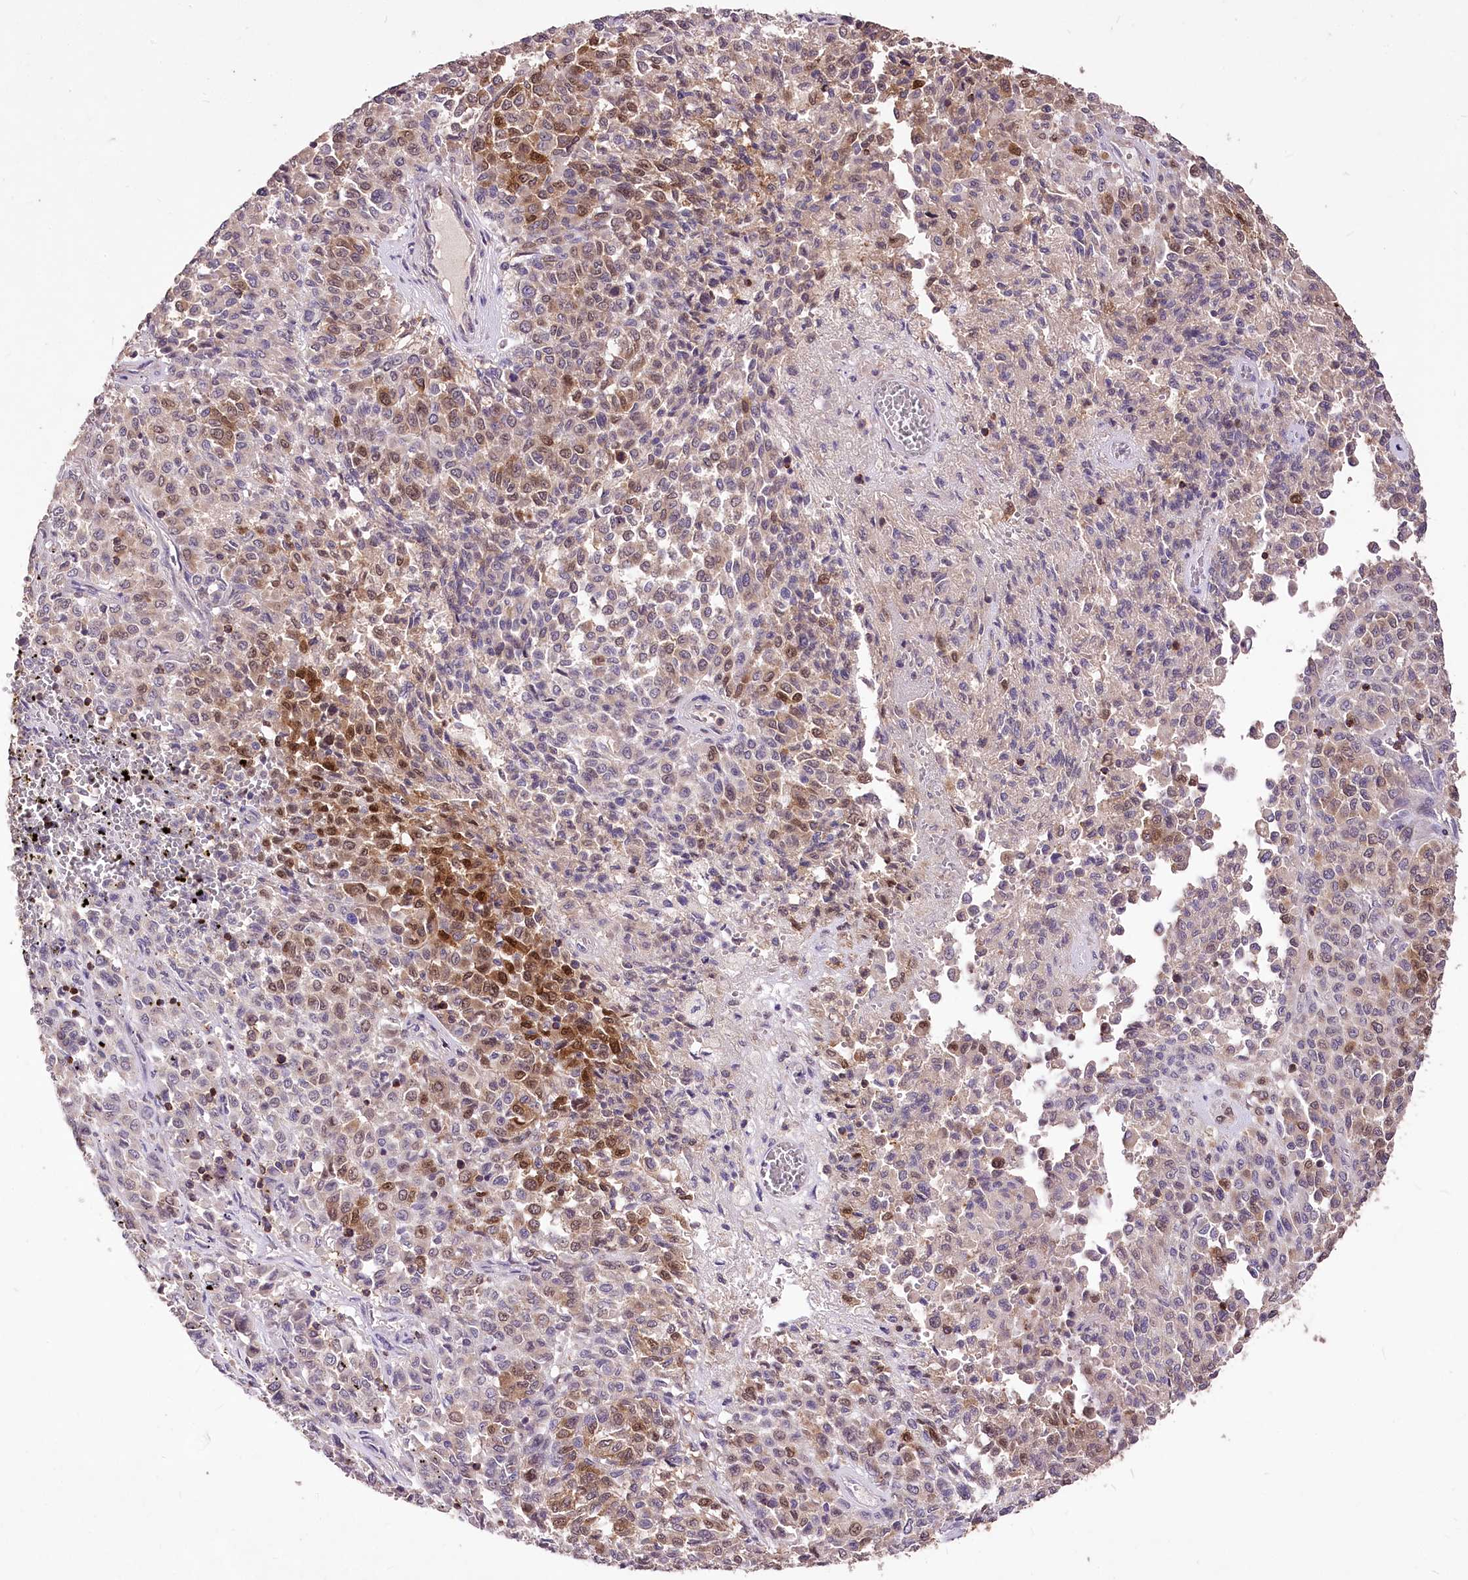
{"staining": {"intensity": "moderate", "quantity": "<25%", "location": "cytoplasmic/membranous,nuclear"}, "tissue": "melanoma", "cell_type": "Tumor cells", "image_type": "cancer", "snomed": [{"axis": "morphology", "description": "Malignant melanoma, Metastatic site"}, {"axis": "topography", "description": "Pancreas"}], "caption": "Immunohistochemical staining of human melanoma demonstrates low levels of moderate cytoplasmic/membranous and nuclear expression in about <25% of tumor cells.", "gene": "SERGEF", "patient": {"sex": "female", "age": 30}}